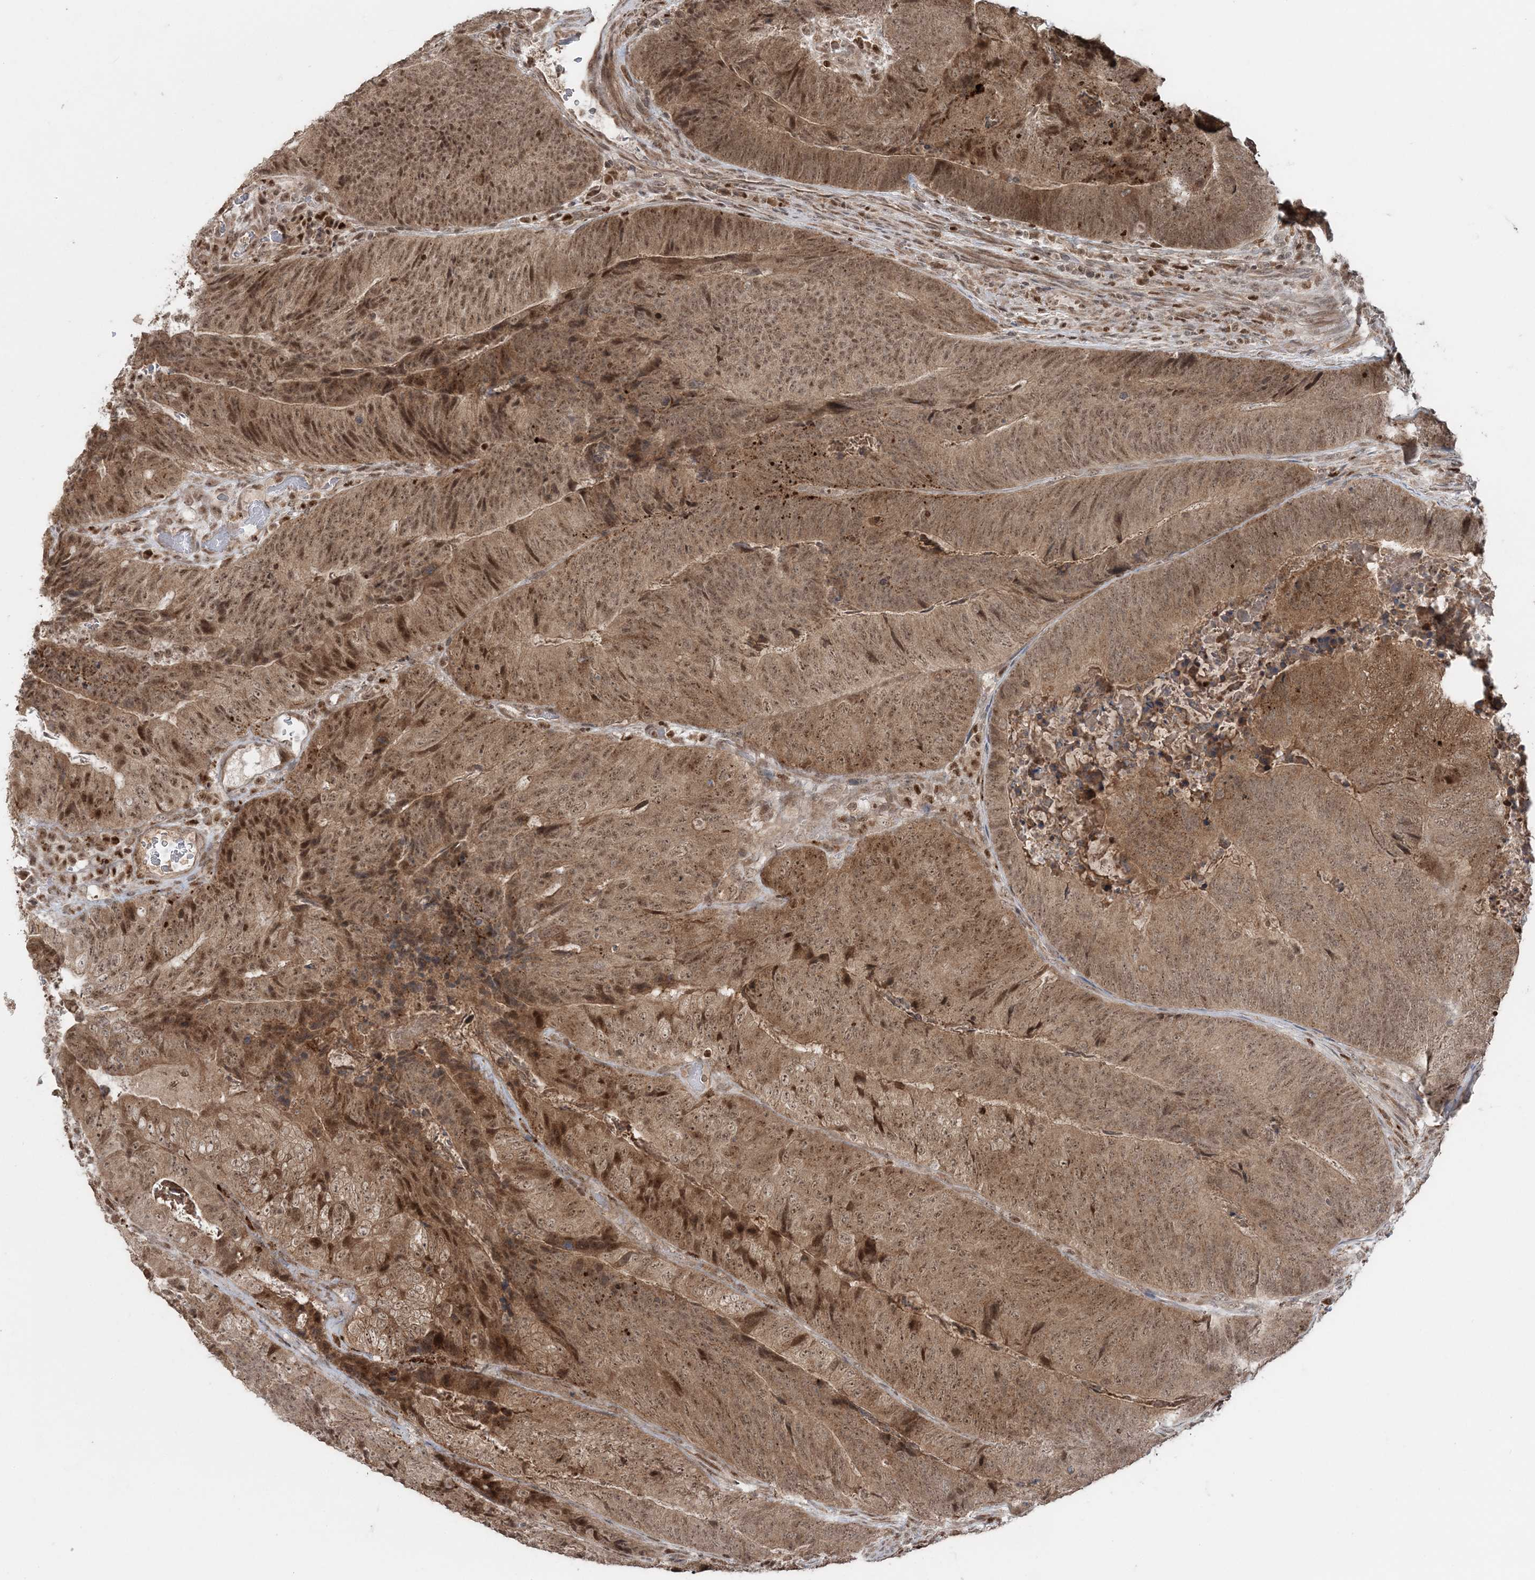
{"staining": {"intensity": "moderate", "quantity": ">75%", "location": "cytoplasmic/membranous,nuclear"}, "tissue": "colorectal cancer", "cell_type": "Tumor cells", "image_type": "cancer", "snomed": [{"axis": "morphology", "description": "Adenocarcinoma, NOS"}, {"axis": "topography", "description": "Colon"}], "caption": "There is medium levels of moderate cytoplasmic/membranous and nuclear positivity in tumor cells of colorectal cancer, as demonstrated by immunohistochemical staining (brown color).", "gene": "SLU7", "patient": {"sex": "female", "age": 67}}